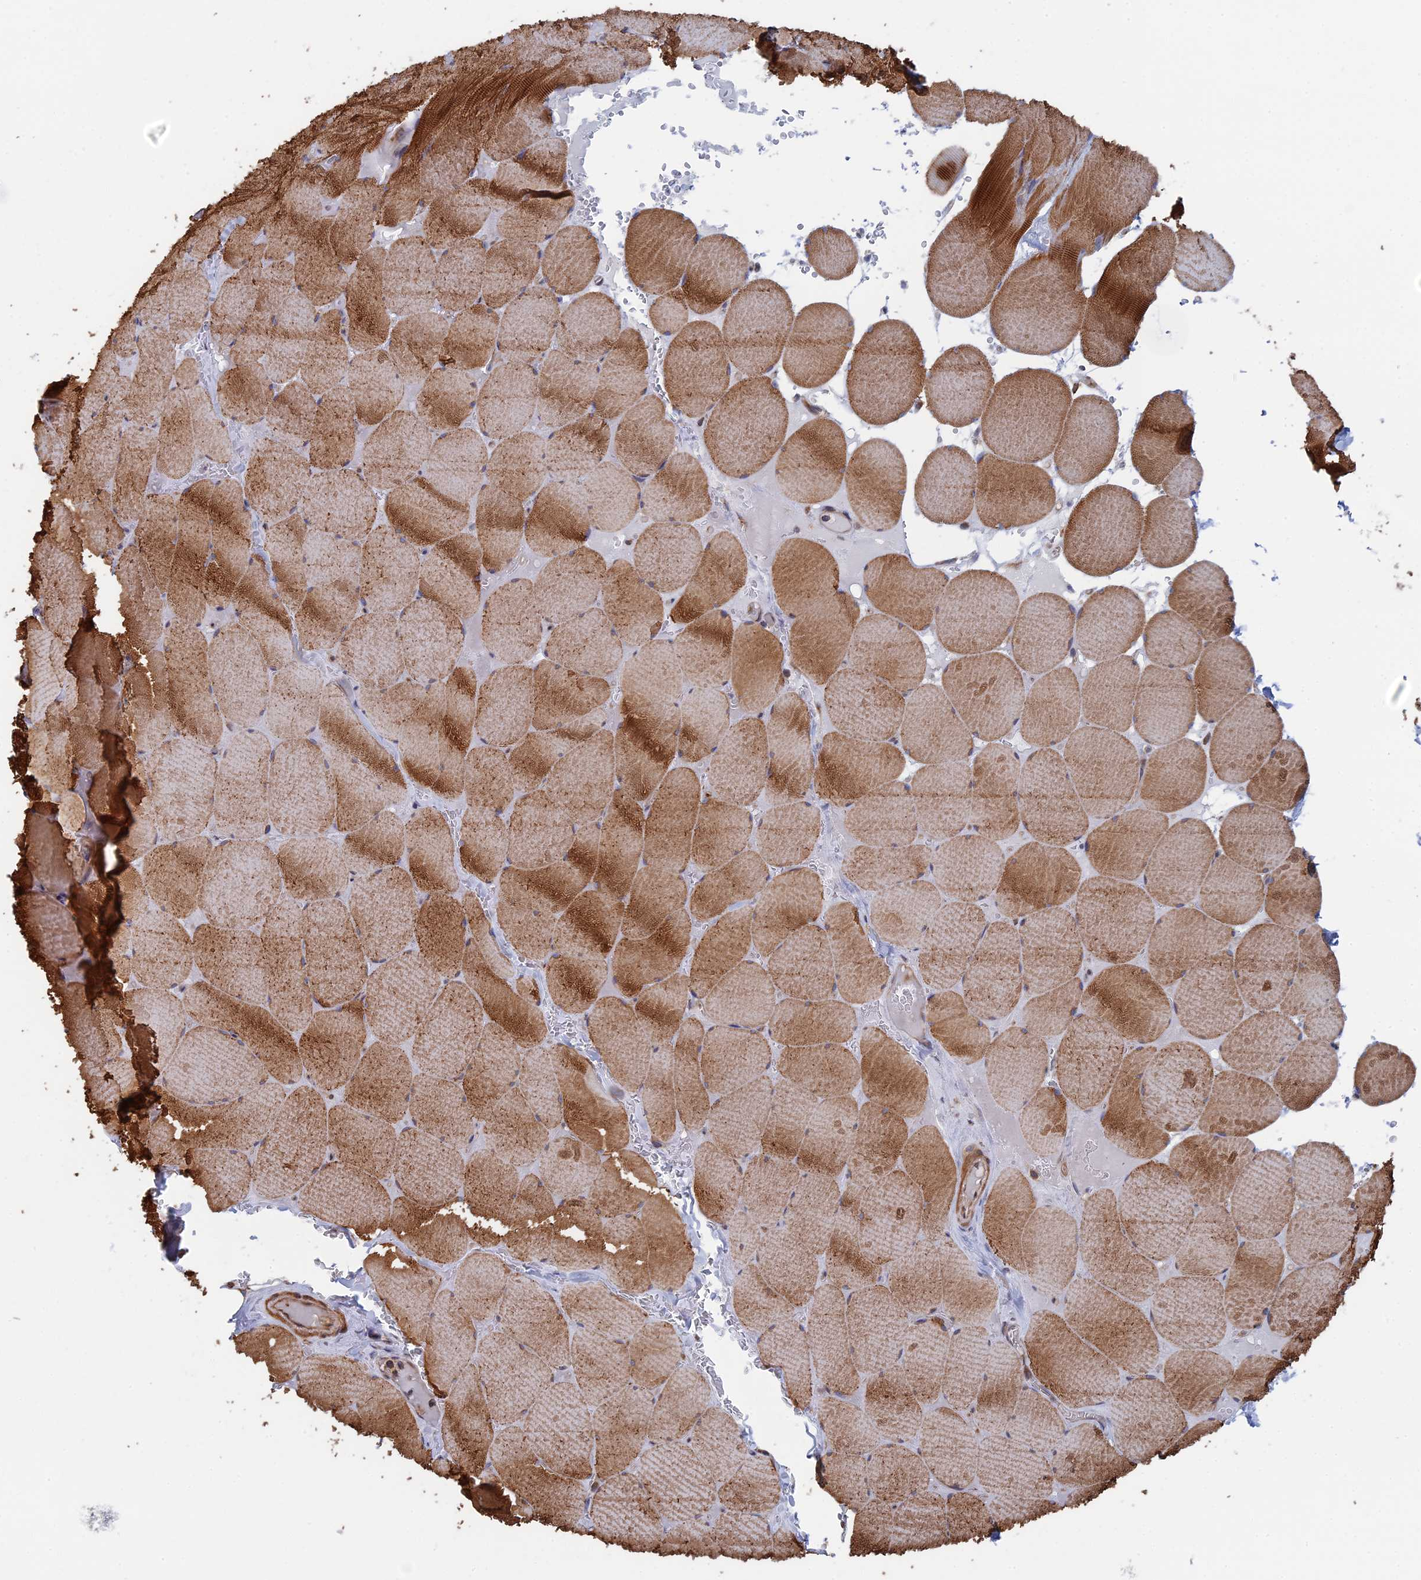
{"staining": {"intensity": "moderate", "quantity": ">75%", "location": "cytoplasmic/membranous"}, "tissue": "skeletal muscle", "cell_type": "Myocytes", "image_type": "normal", "snomed": [{"axis": "morphology", "description": "Normal tissue, NOS"}, {"axis": "topography", "description": "Skeletal muscle"}, {"axis": "topography", "description": "Head-Neck"}], "caption": "An image of human skeletal muscle stained for a protein displays moderate cytoplasmic/membranous brown staining in myocytes.", "gene": "BPIFB6", "patient": {"sex": "male", "age": 66}}